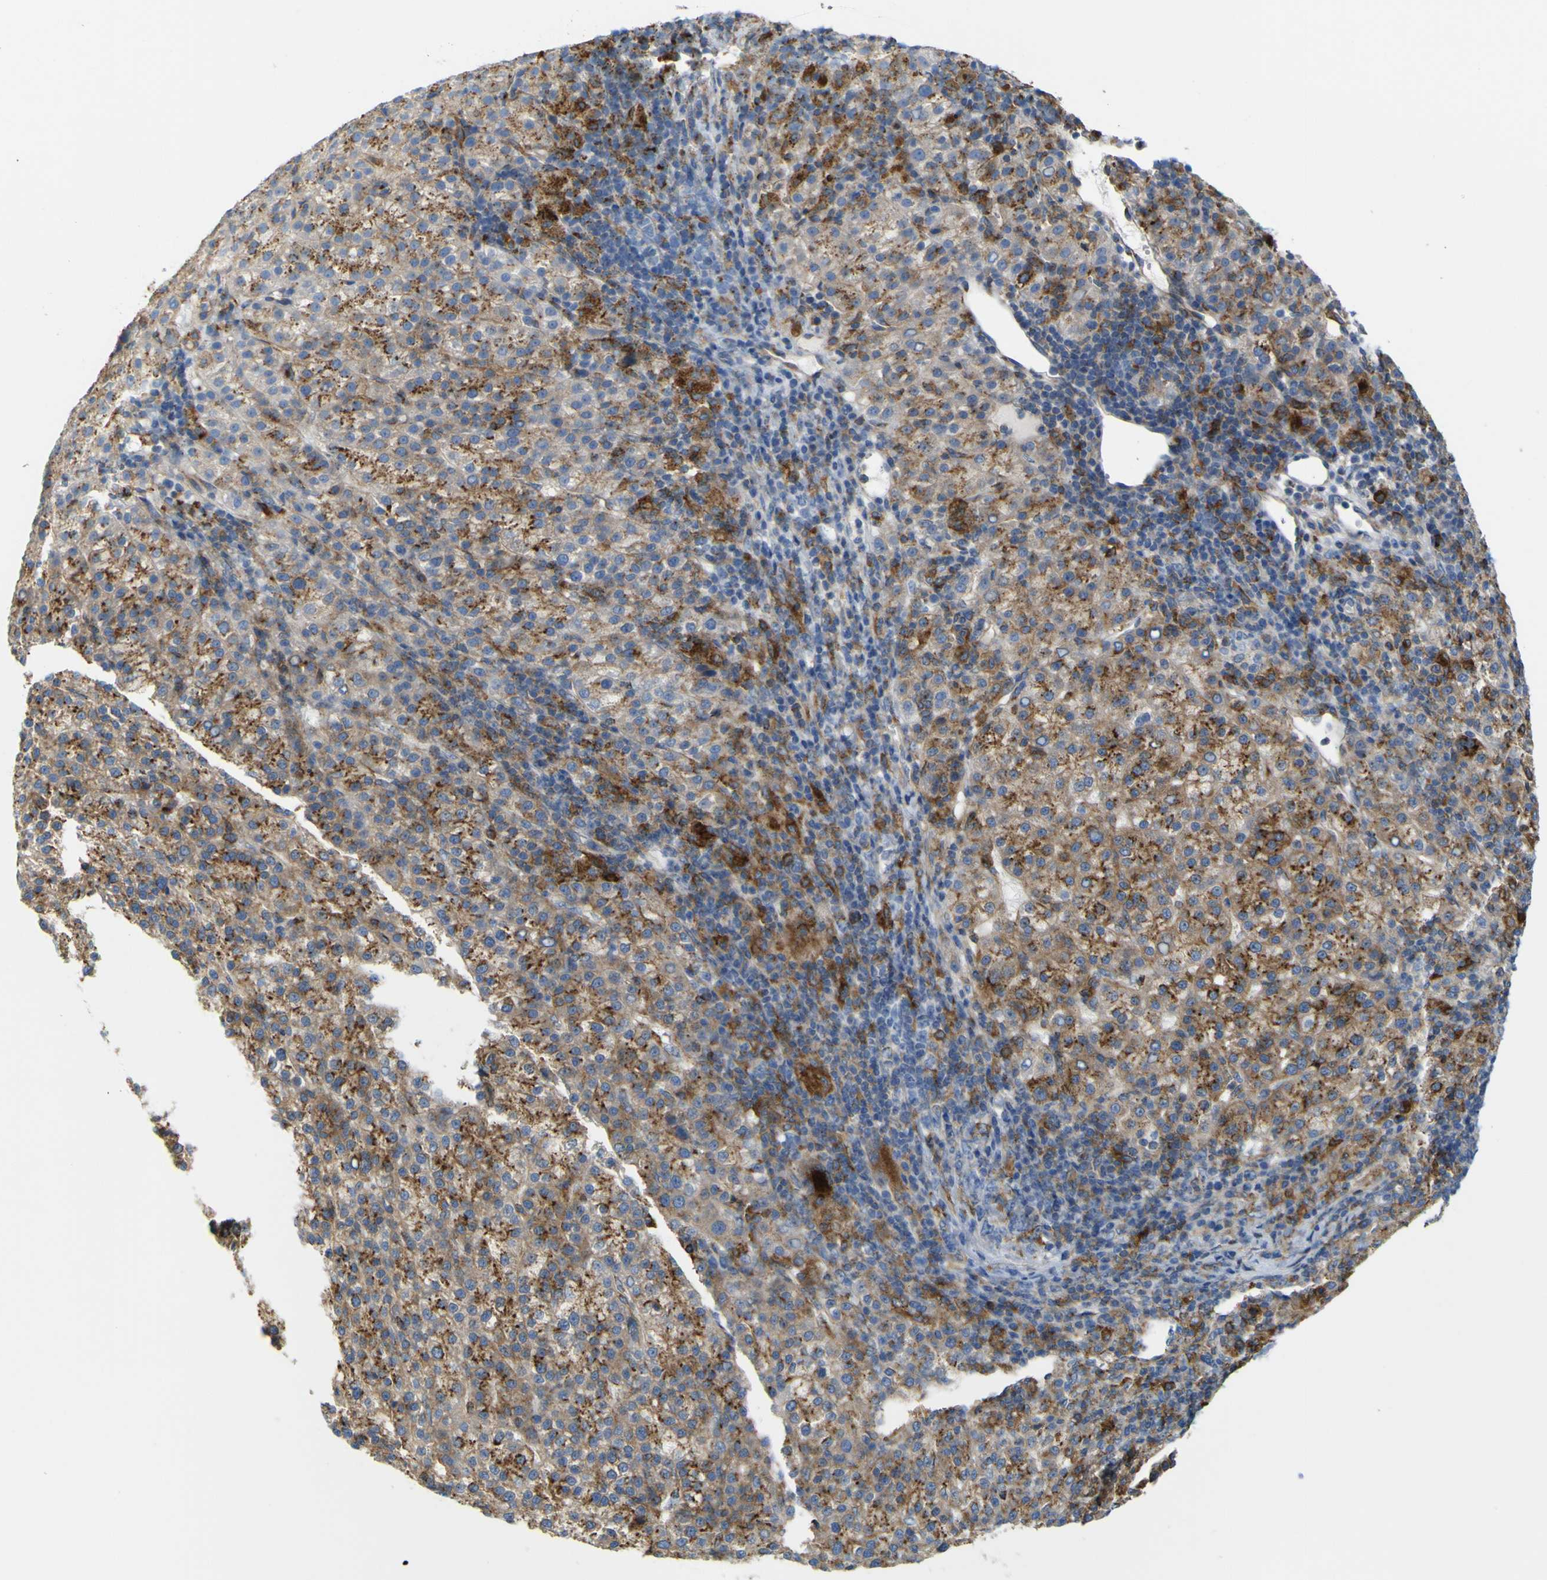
{"staining": {"intensity": "strong", "quantity": "25%-75%", "location": "cytoplasmic/membranous"}, "tissue": "liver cancer", "cell_type": "Tumor cells", "image_type": "cancer", "snomed": [{"axis": "morphology", "description": "Carcinoma, Hepatocellular, NOS"}, {"axis": "topography", "description": "Liver"}], "caption": "High-magnification brightfield microscopy of liver cancer (hepatocellular carcinoma) stained with DAB (brown) and counterstained with hematoxylin (blue). tumor cells exhibit strong cytoplasmic/membranous positivity is seen in about25%-75% of cells.", "gene": "IGF2R", "patient": {"sex": "female", "age": 58}}